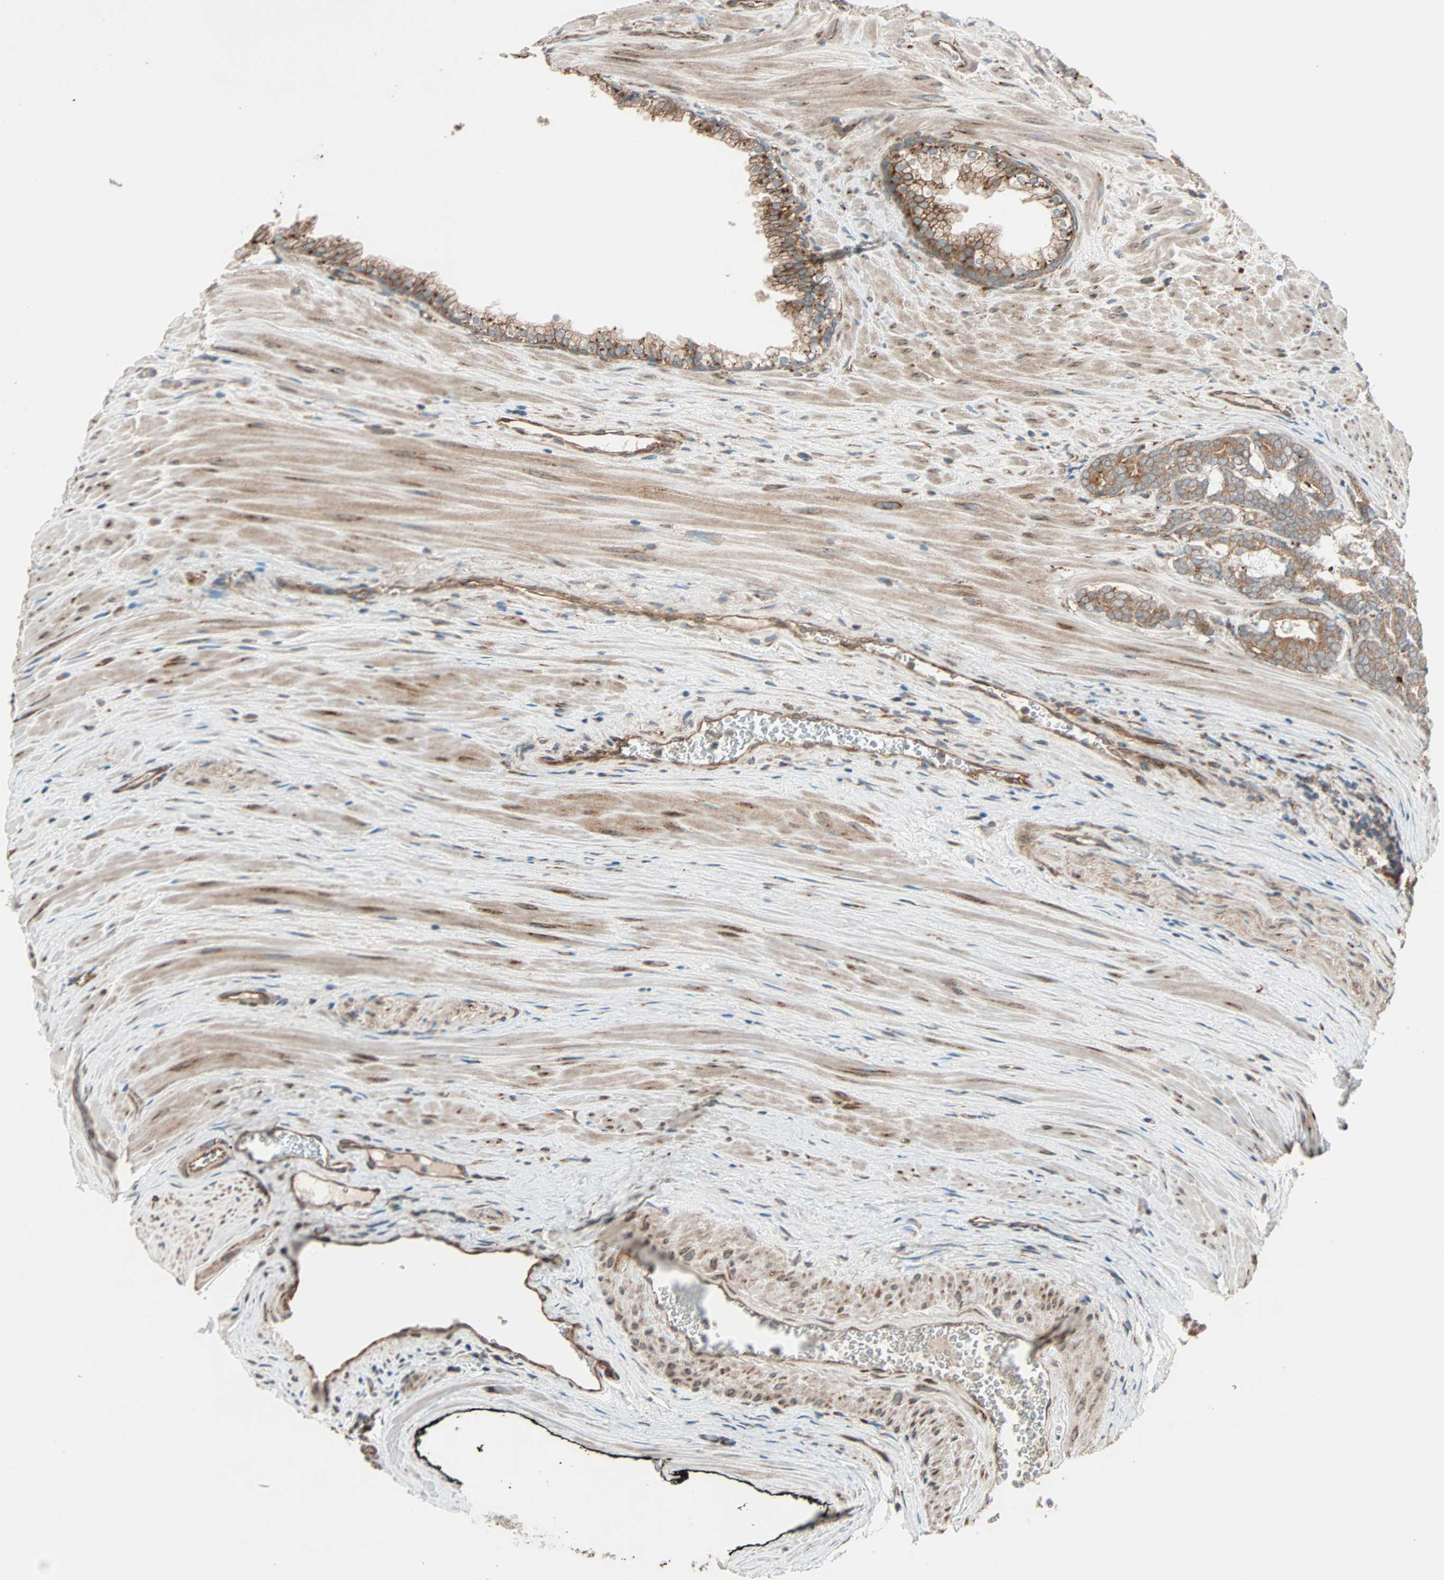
{"staining": {"intensity": "moderate", "quantity": ">75%", "location": "cytoplasmic/membranous"}, "tissue": "prostate cancer", "cell_type": "Tumor cells", "image_type": "cancer", "snomed": [{"axis": "morphology", "description": "Adenocarcinoma, Low grade"}, {"axis": "topography", "description": "Prostate"}], "caption": "Moderate cytoplasmic/membranous protein staining is appreciated in about >75% of tumor cells in adenocarcinoma (low-grade) (prostate). The staining was performed using DAB, with brown indicating positive protein expression. Nuclei are stained blue with hematoxylin.", "gene": "PHYH", "patient": {"sex": "male", "age": 58}}